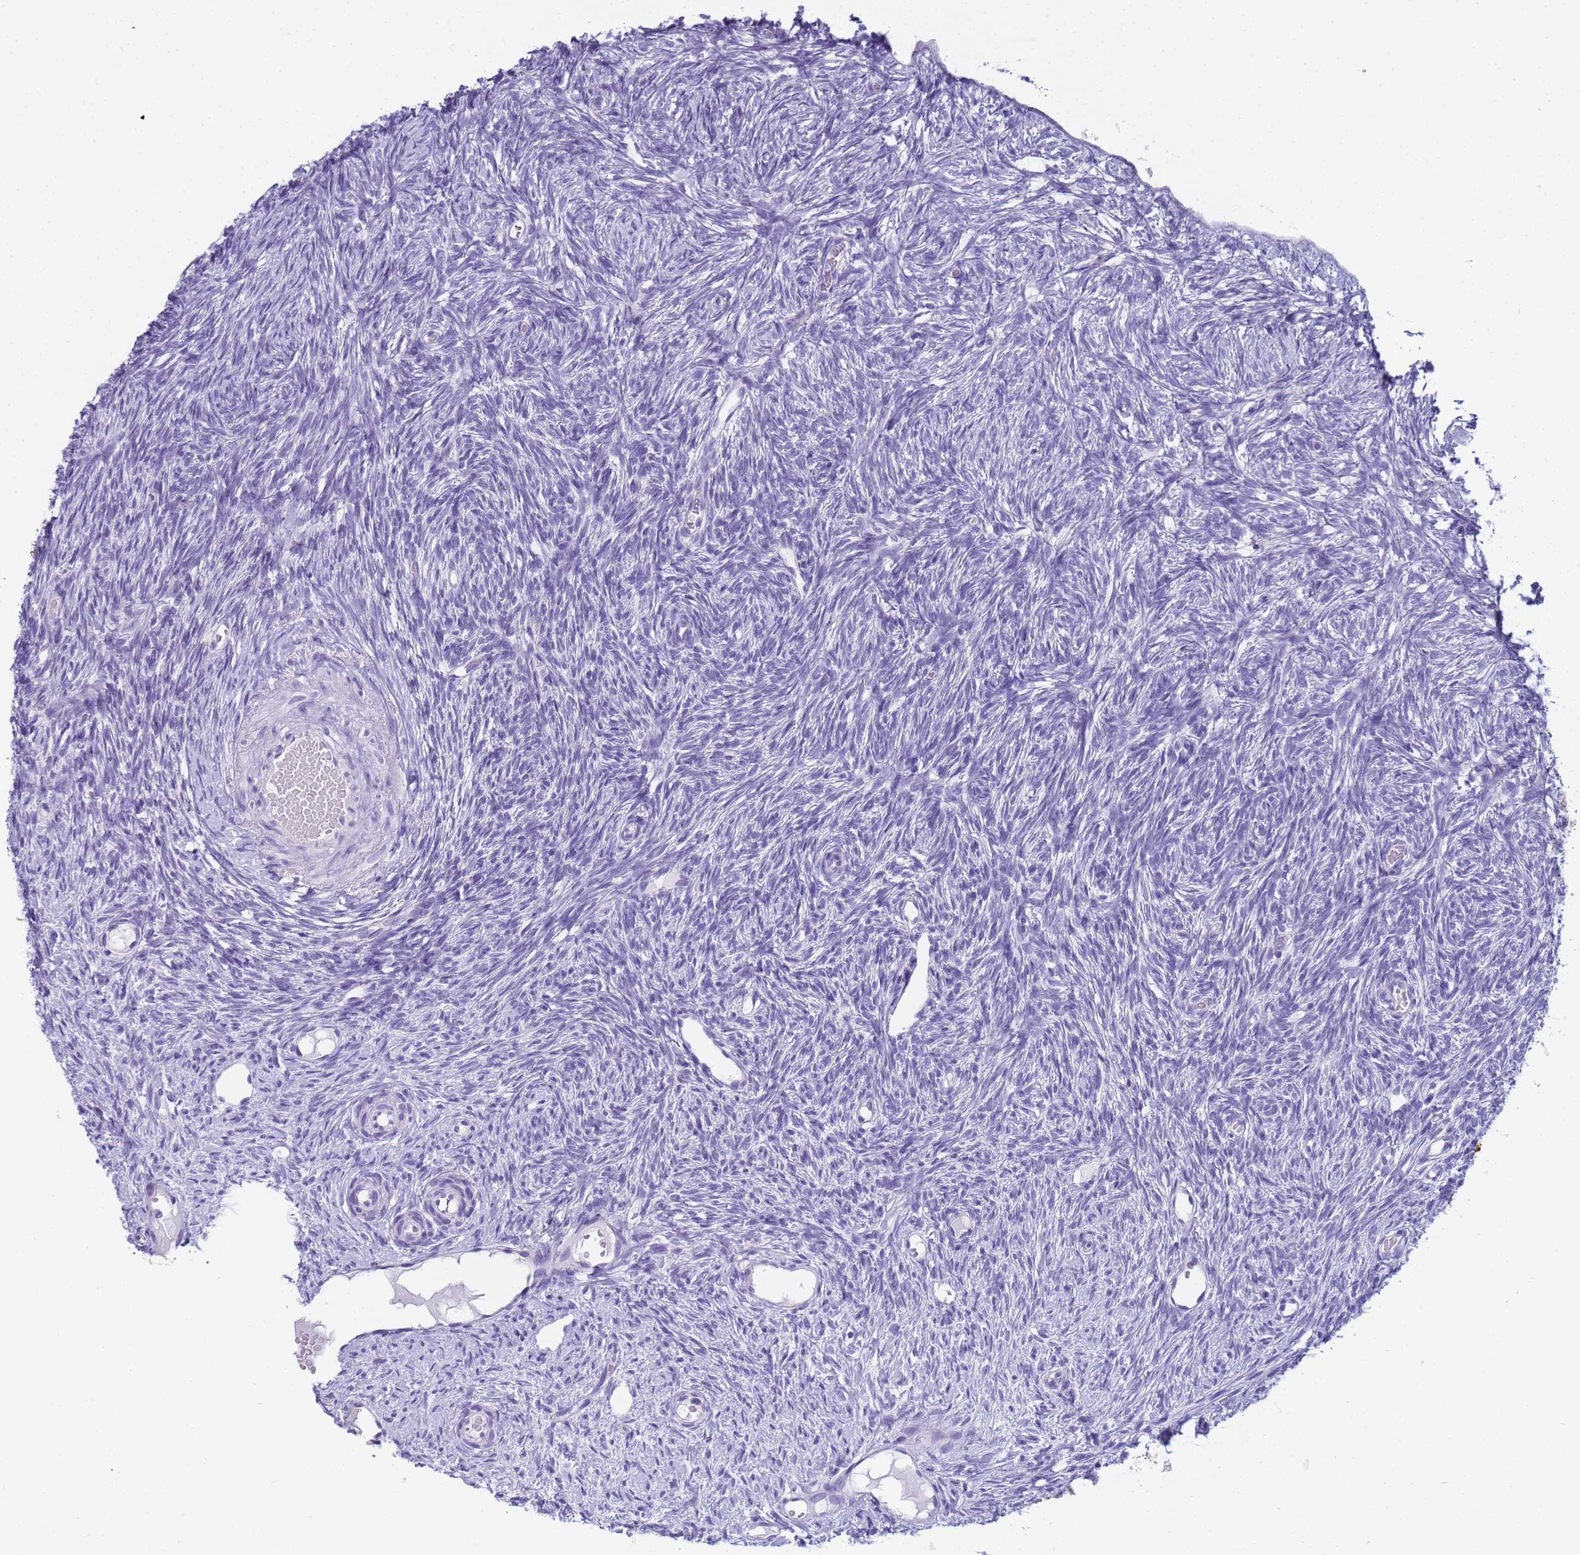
{"staining": {"intensity": "negative", "quantity": "none", "location": "none"}, "tissue": "ovary", "cell_type": "Ovarian stroma cells", "image_type": "normal", "snomed": [{"axis": "morphology", "description": "Normal tissue, NOS"}, {"axis": "topography", "description": "Ovary"}], "caption": "An immunohistochemistry image of benign ovary is shown. There is no staining in ovarian stroma cells of ovary. The staining is performed using DAB (3,3'-diaminobenzidine) brown chromogen with nuclei counter-stained in using hematoxylin.", "gene": "RNASE2", "patient": {"sex": "female", "age": 51}}